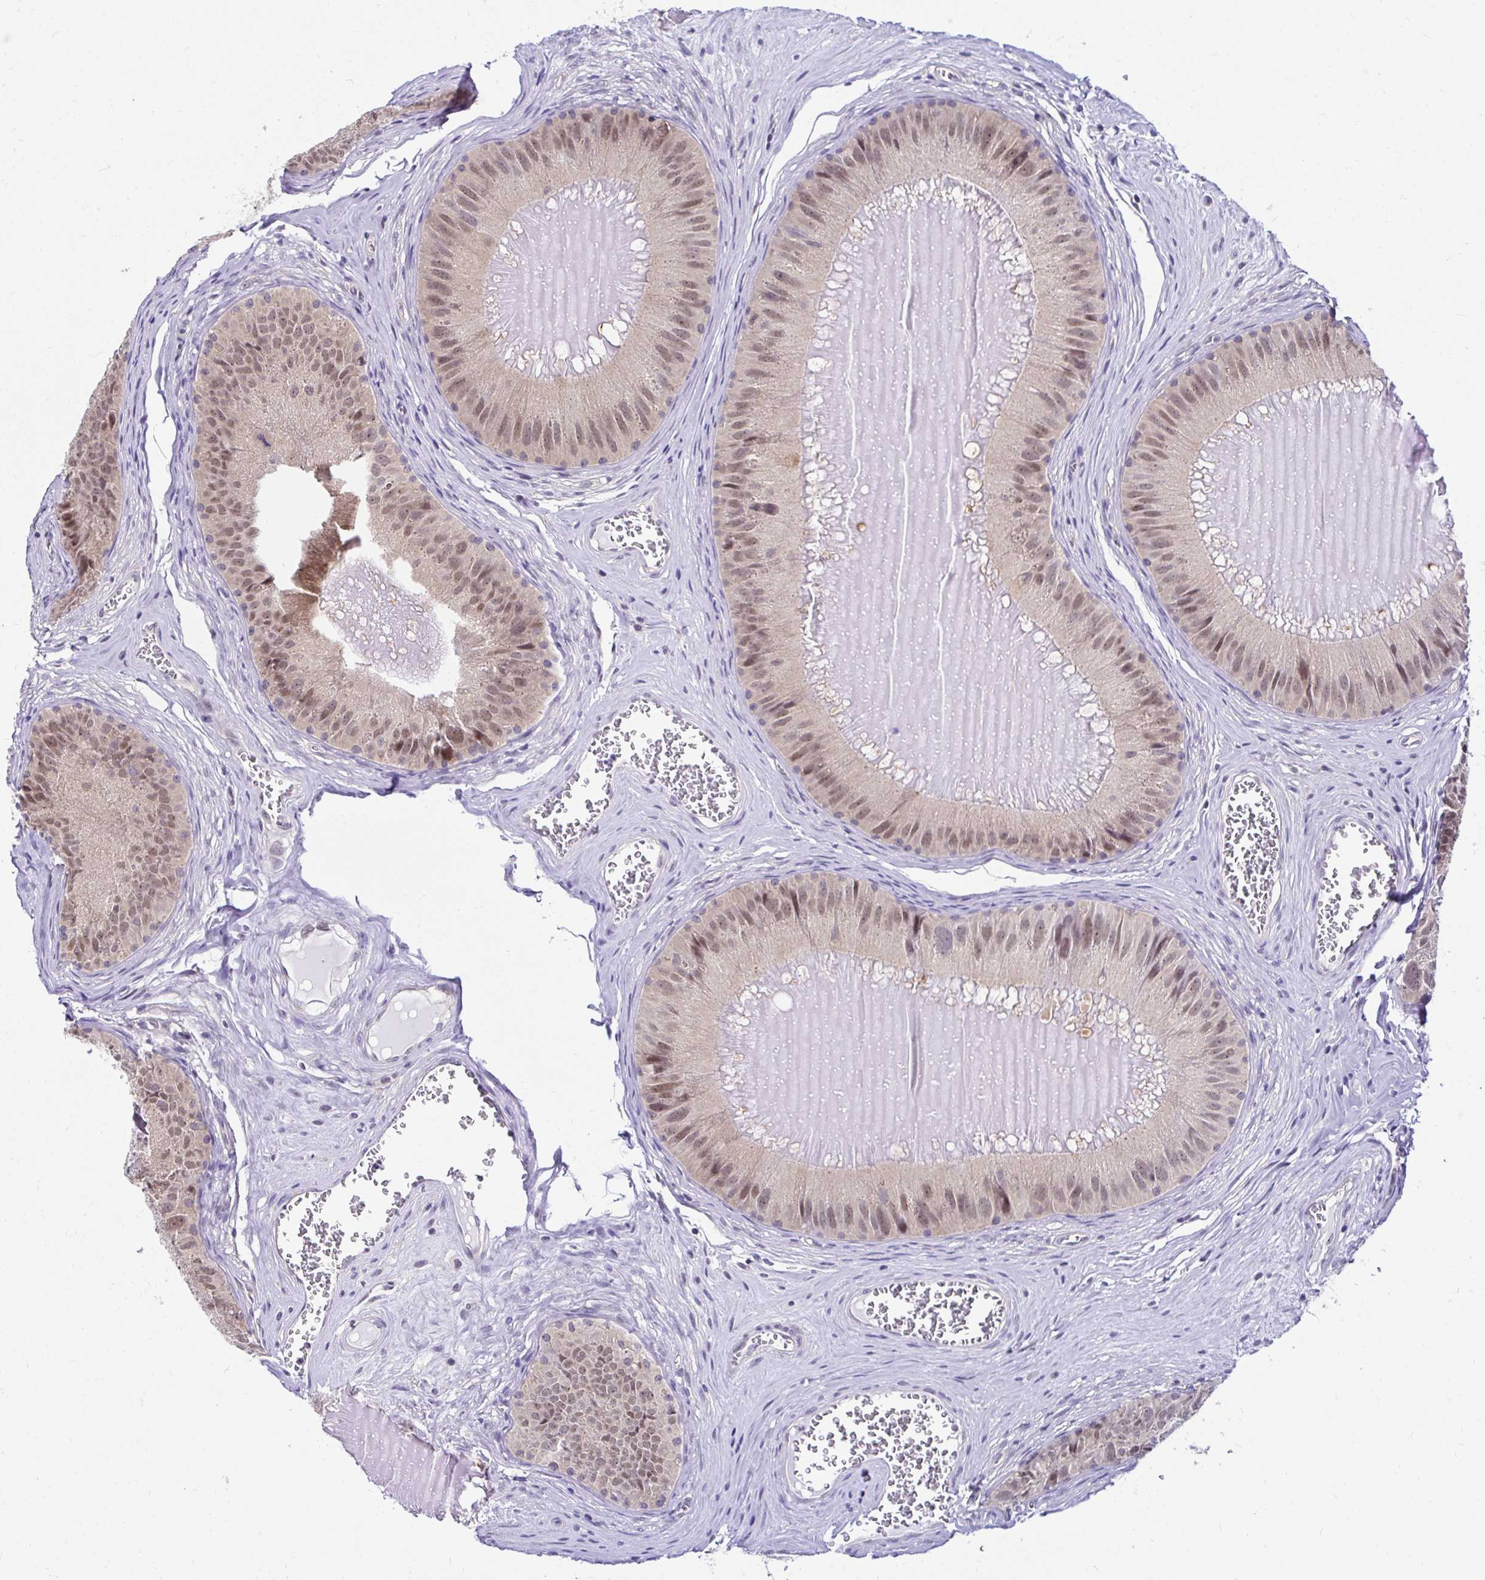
{"staining": {"intensity": "moderate", "quantity": "25%-75%", "location": "nuclear"}, "tissue": "epididymis", "cell_type": "Glandular cells", "image_type": "normal", "snomed": [{"axis": "morphology", "description": "Normal tissue, NOS"}, {"axis": "topography", "description": "Epididymis, spermatic cord, NOS"}], "caption": "Glandular cells show medium levels of moderate nuclear expression in approximately 25%-75% of cells in benign human epididymis.", "gene": "PSMD3", "patient": {"sex": "male", "age": 39}}